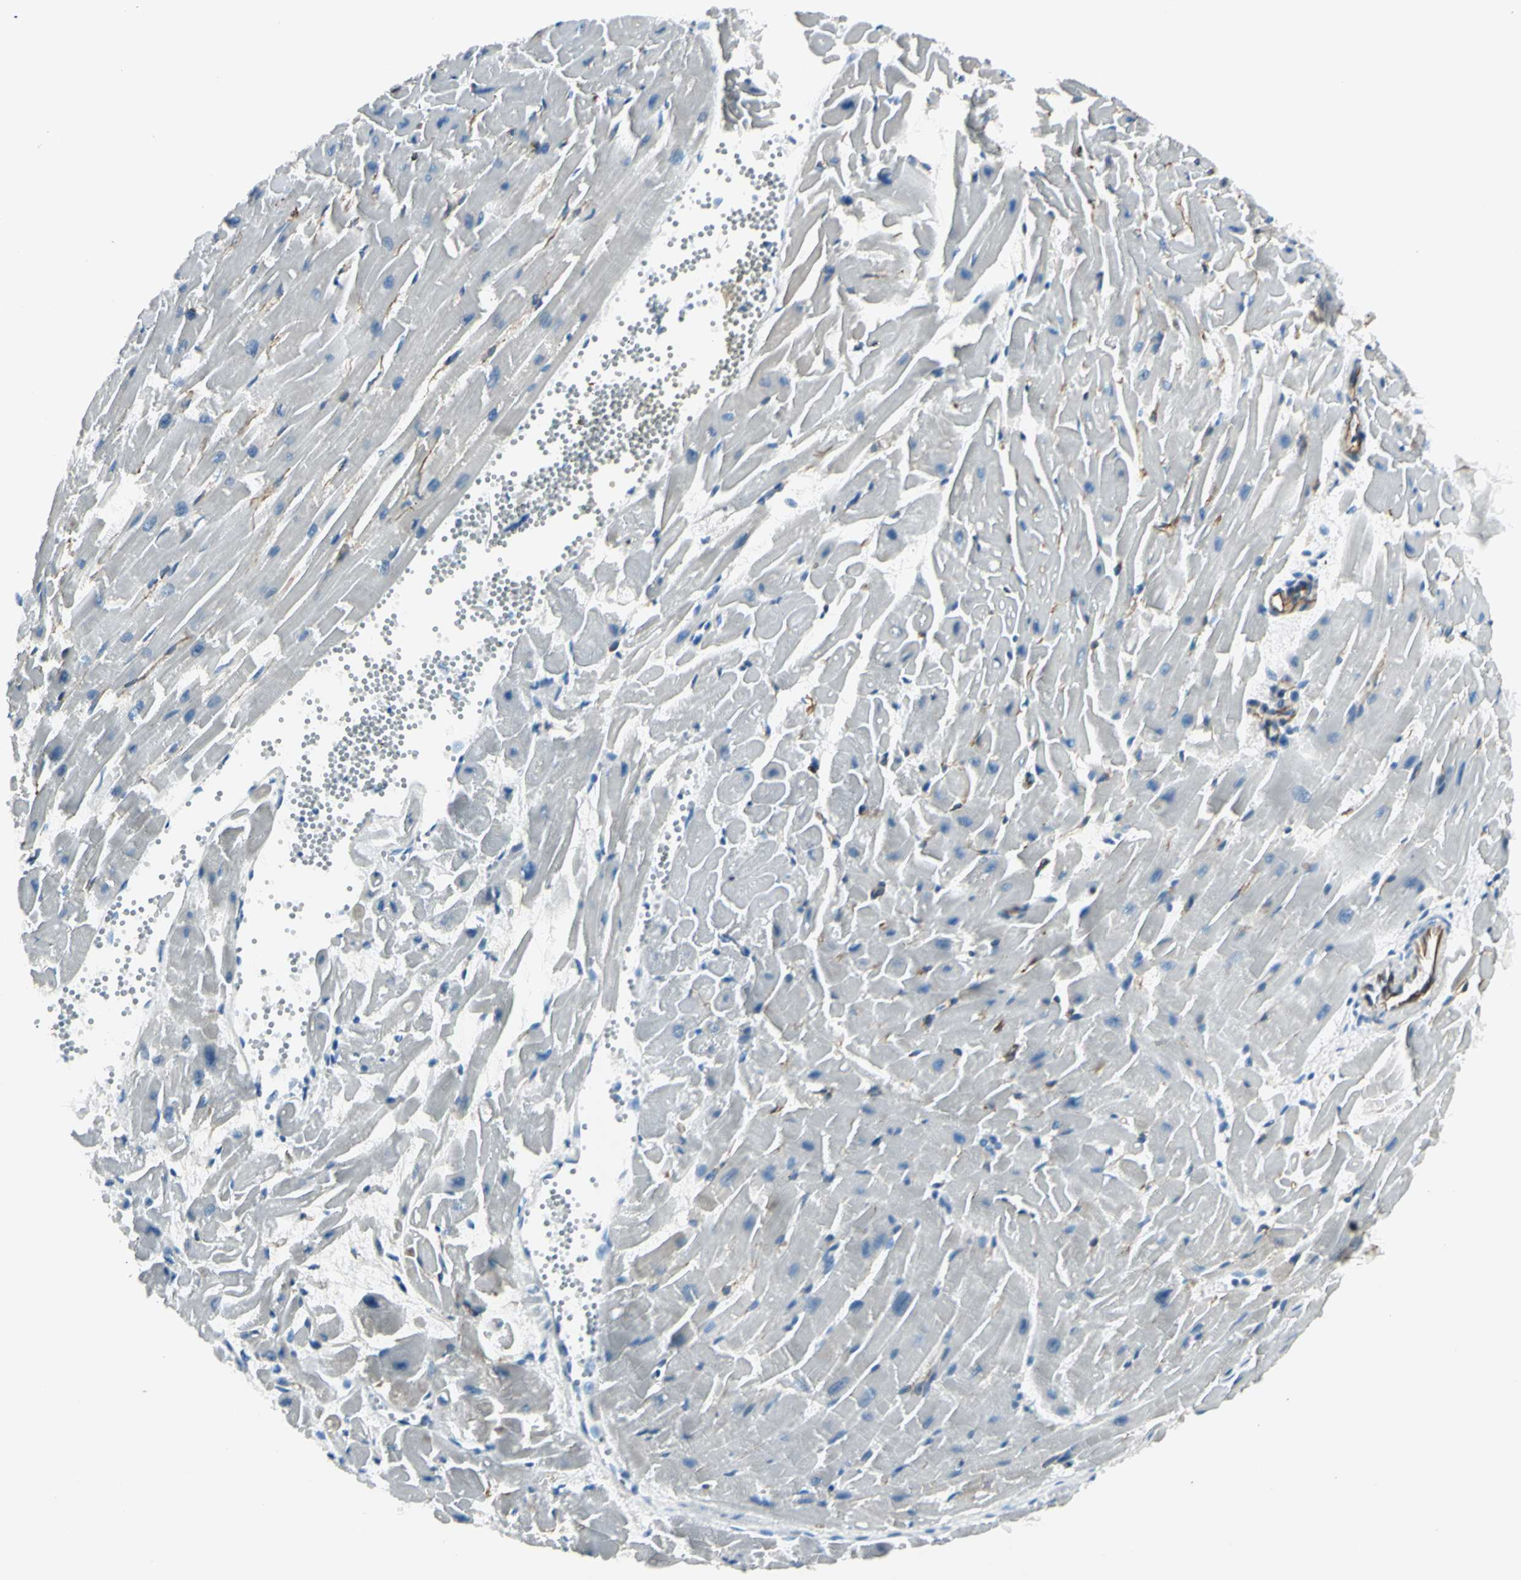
{"staining": {"intensity": "negative", "quantity": "none", "location": "none"}, "tissue": "heart muscle", "cell_type": "Cardiomyocytes", "image_type": "normal", "snomed": [{"axis": "morphology", "description": "Normal tissue, NOS"}, {"axis": "topography", "description": "Heart"}], "caption": "Normal heart muscle was stained to show a protein in brown. There is no significant staining in cardiomyocytes. (DAB IHC with hematoxylin counter stain).", "gene": "PTH2R", "patient": {"sex": "female", "age": 19}}